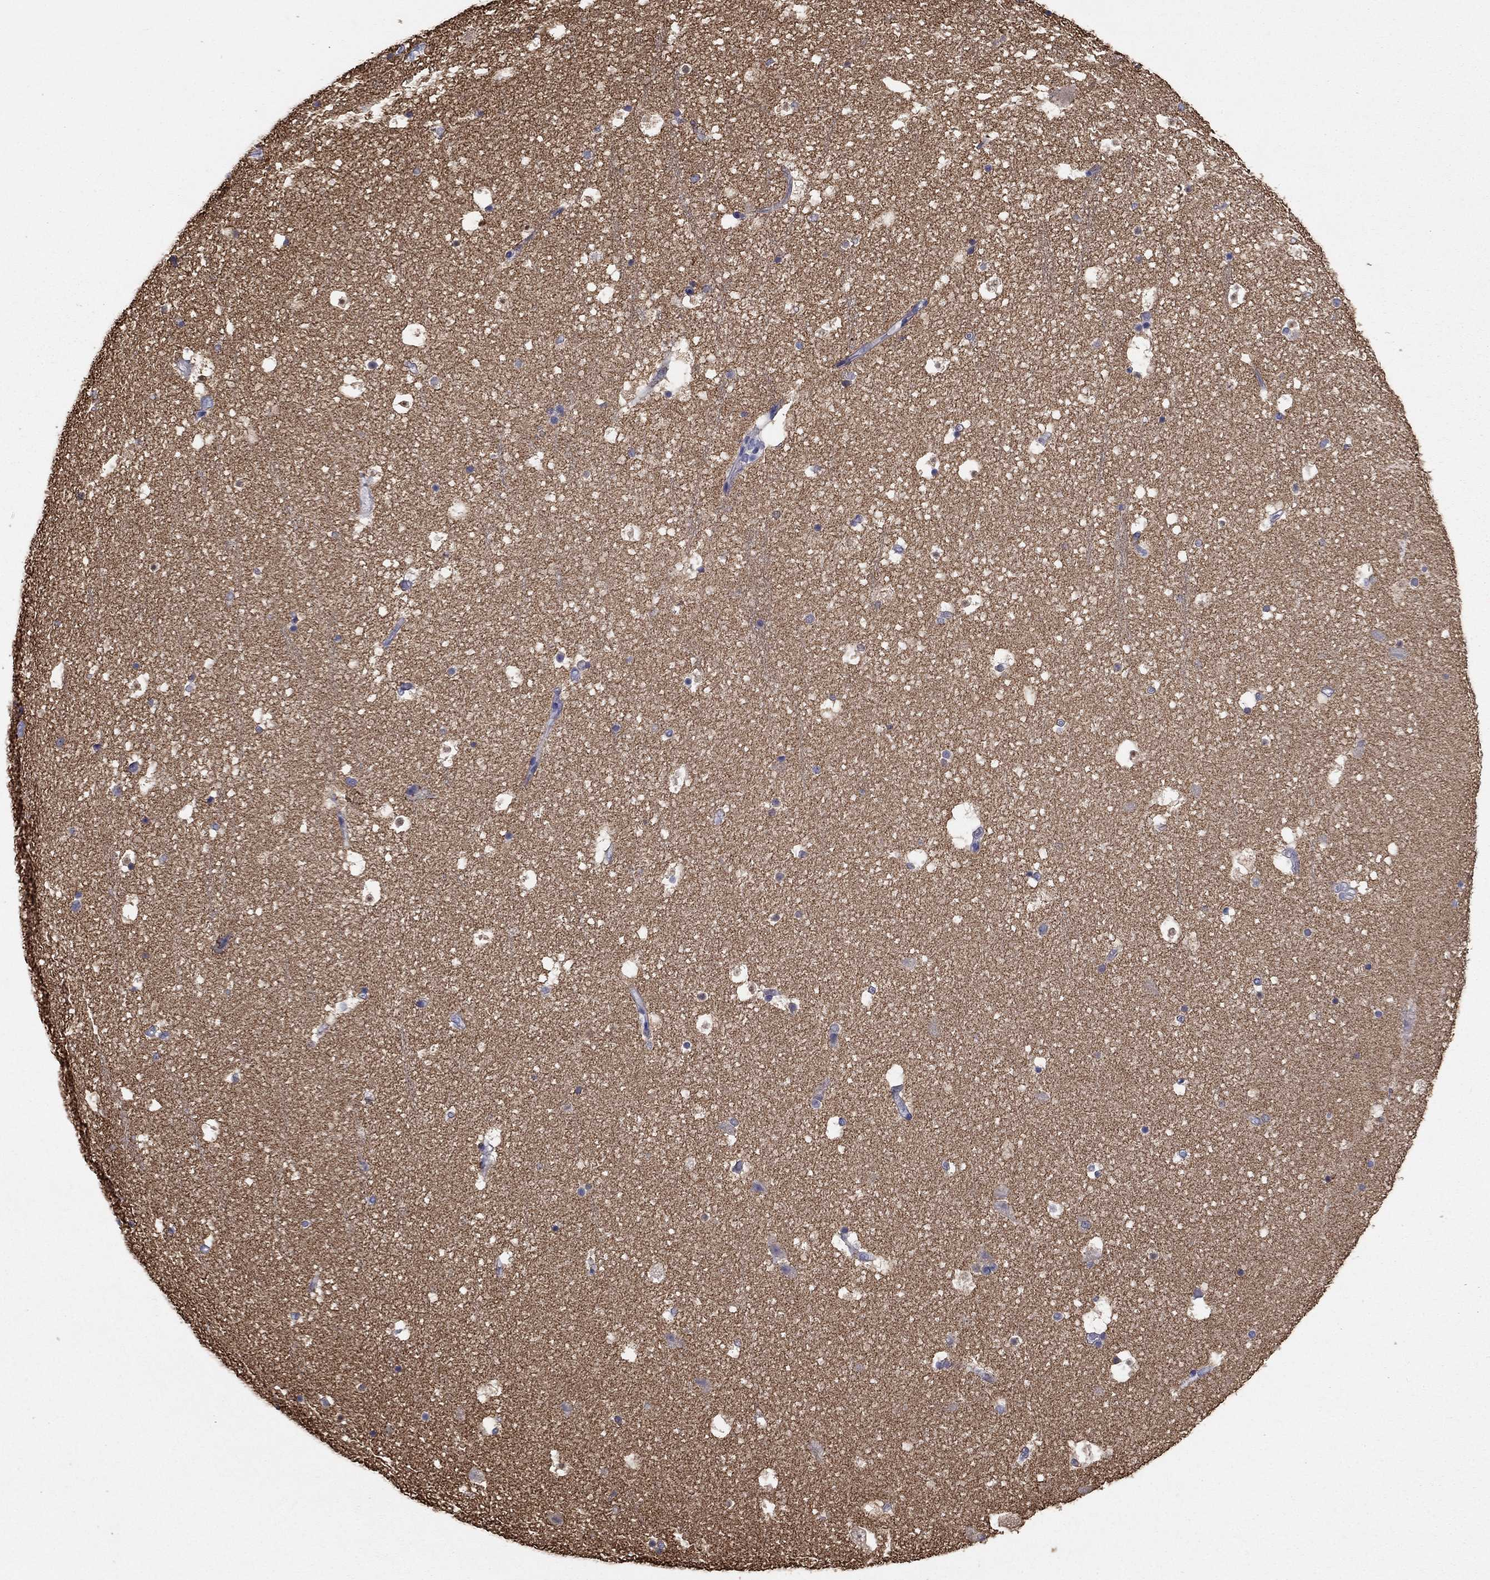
{"staining": {"intensity": "negative", "quantity": "none", "location": "none"}, "tissue": "hippocampus", "cell_type": "Glial cells", "image_type": "normal", "snomed": [{"axis": "morphology", "description": "Normal tissue, NOS"}, {"axis": "topography", "description": "Hippocampus"}], "caption": "Immunohistochemistry of benign hippocampus displays no positivity in glial cells.", "gene": "SEPTIN3", "patient": {"sex": "male", "age": 51}}